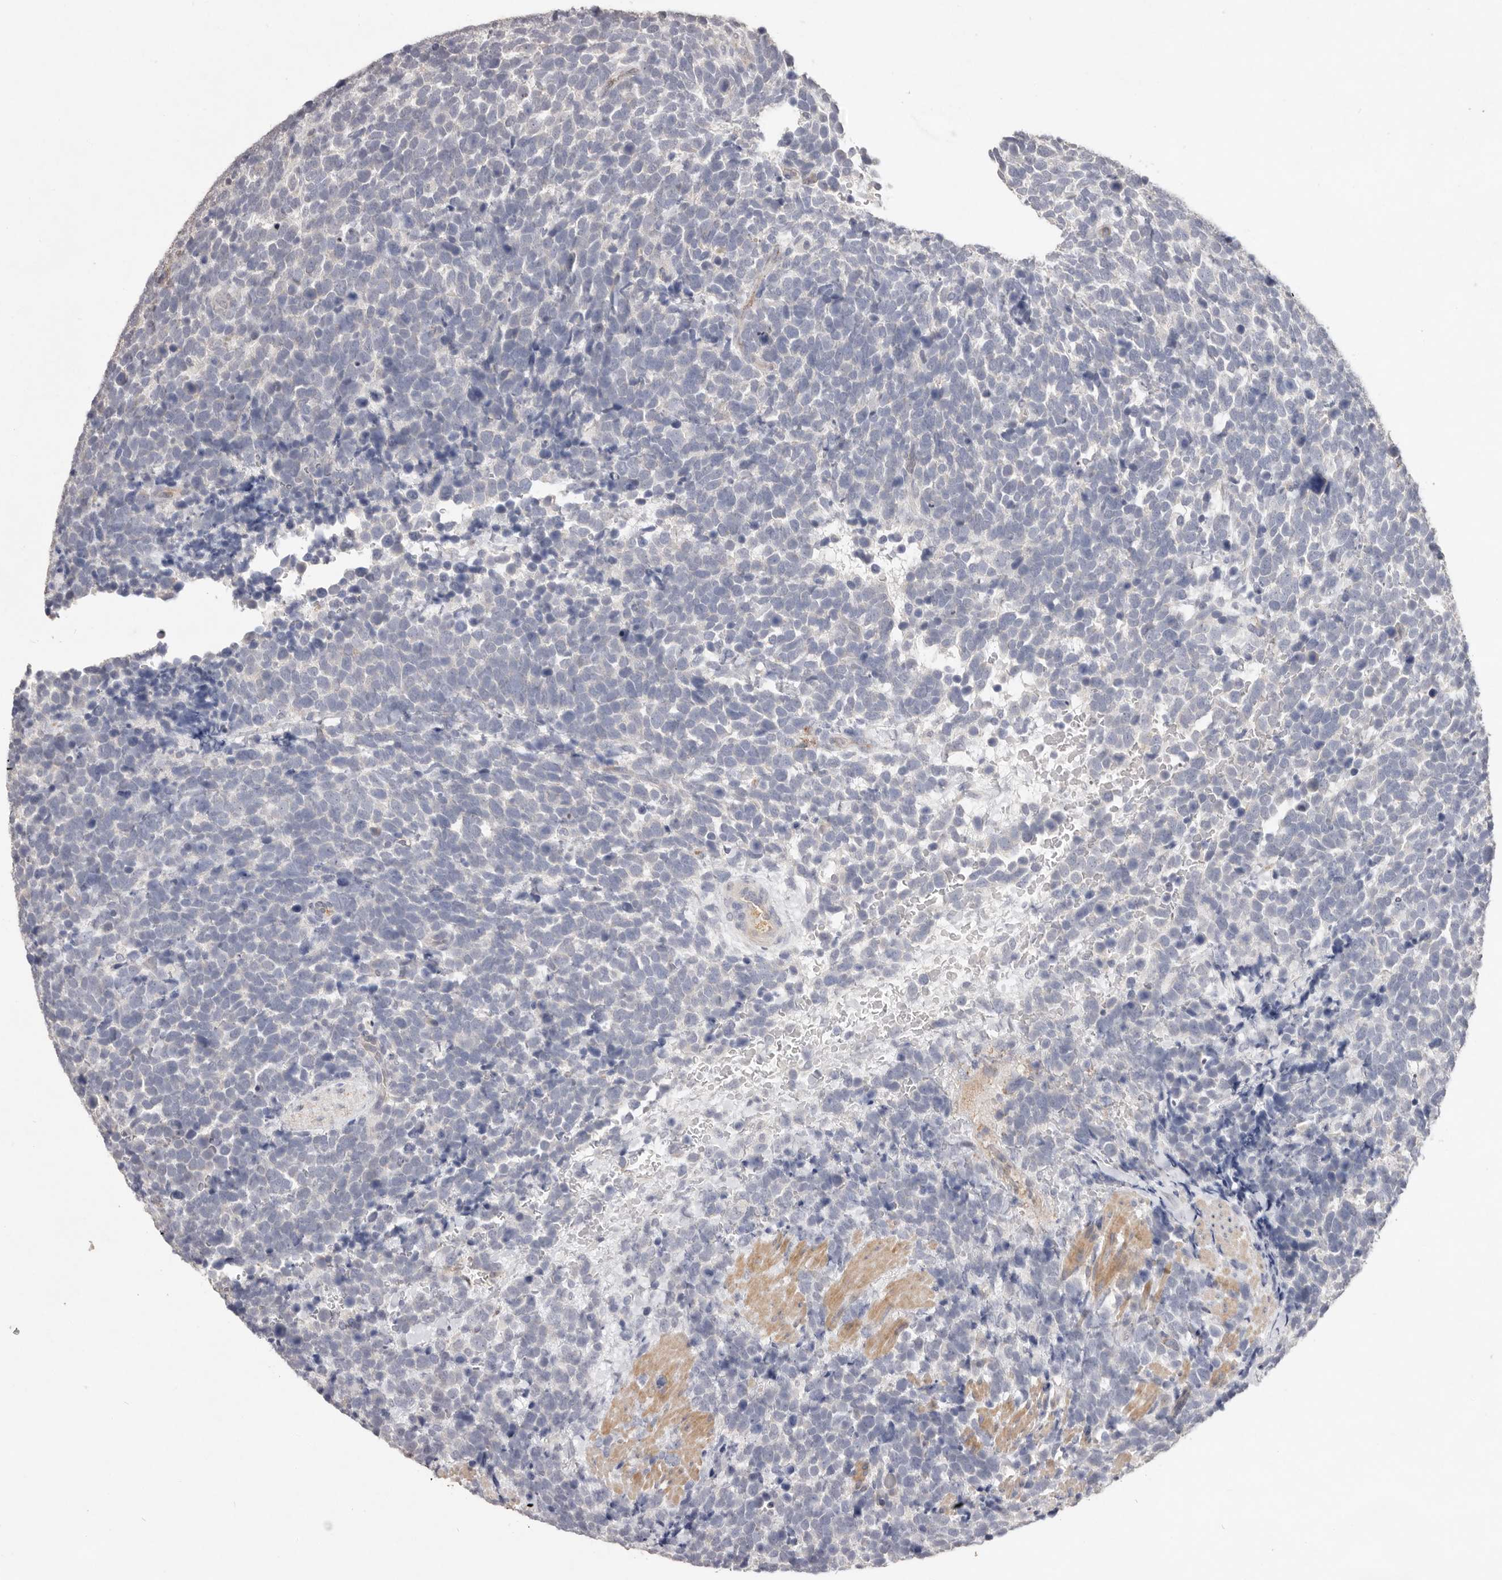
{"staining": {"intensity": "negative", "quantity": "none", "location": "none"}, "tissue": "urothelial cancer", "cell_type": "Tumor cells", "image_type": "cancer", "snomed": [{"axis": "morphology", "description": "Urothelial carcinoma, High grade"}, {"axis": "topography", "description": "Urinary bladder"}], "caption": "An image of human high-grade urothelial carcinoma is negative for staining in tumor cells.", "gene": "ZYG11B", "patient": {"sex": "female", "age": 82}}